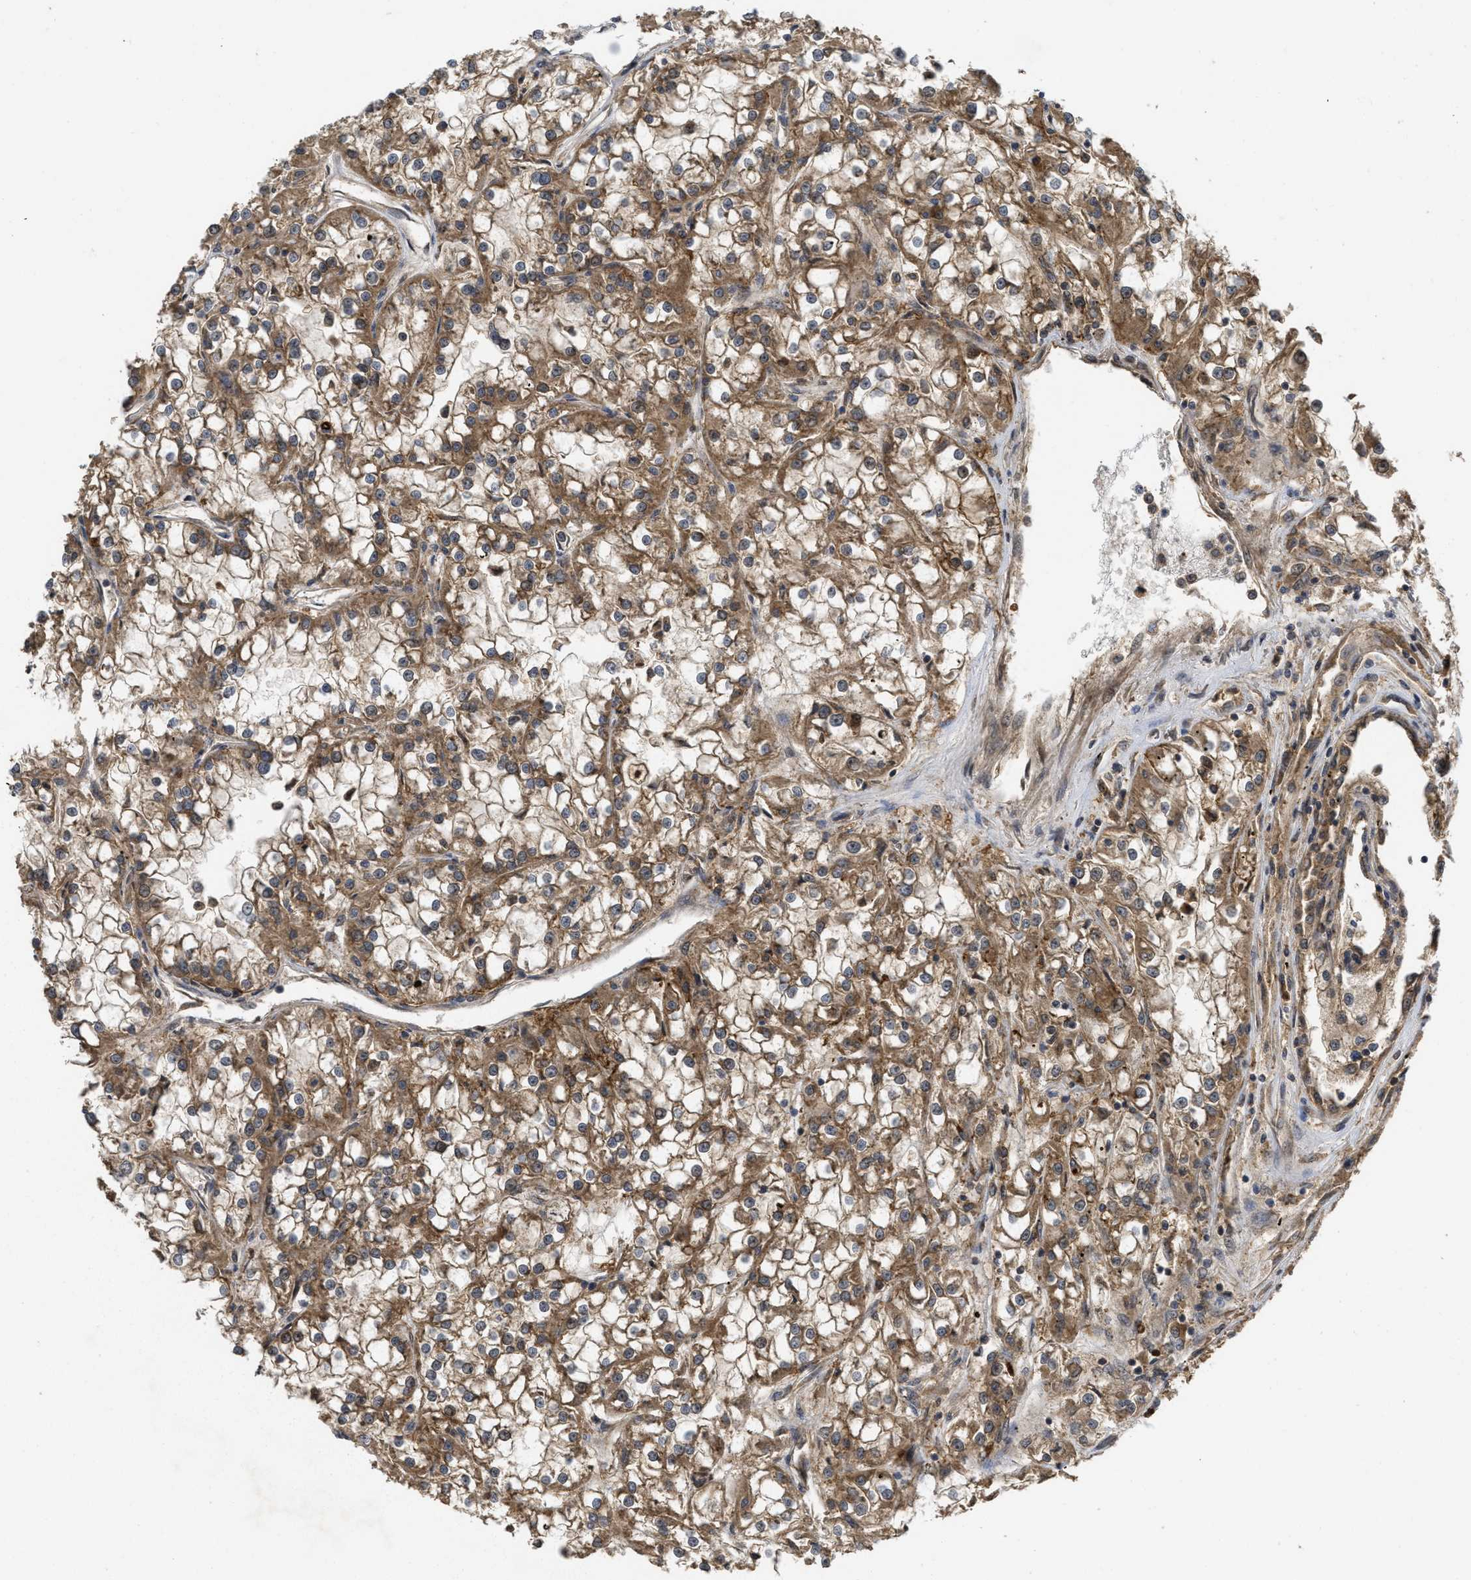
{"staining": {"intensity": "moderate", "quantity": ">75%", "location": "cytoplasmic/membranous"}, "tissue": "renal cancer", "cell_type": "Tumor cells", "image_type": "cancer", "snomed": [{"axis": "morphology", "description": "Adenocarcinoma, NOS"}, {"axis": "topography", "description": "Kidney"}], "caption": "This histopathology image displays IHC staining of renal cancer (adenocarcinoma), with medium moderate cytoplasmic/membranous positivity in approximately >75% of tumor cells.", "gene": "FZD6", "patient": {"sex": "female", "age": 52}}